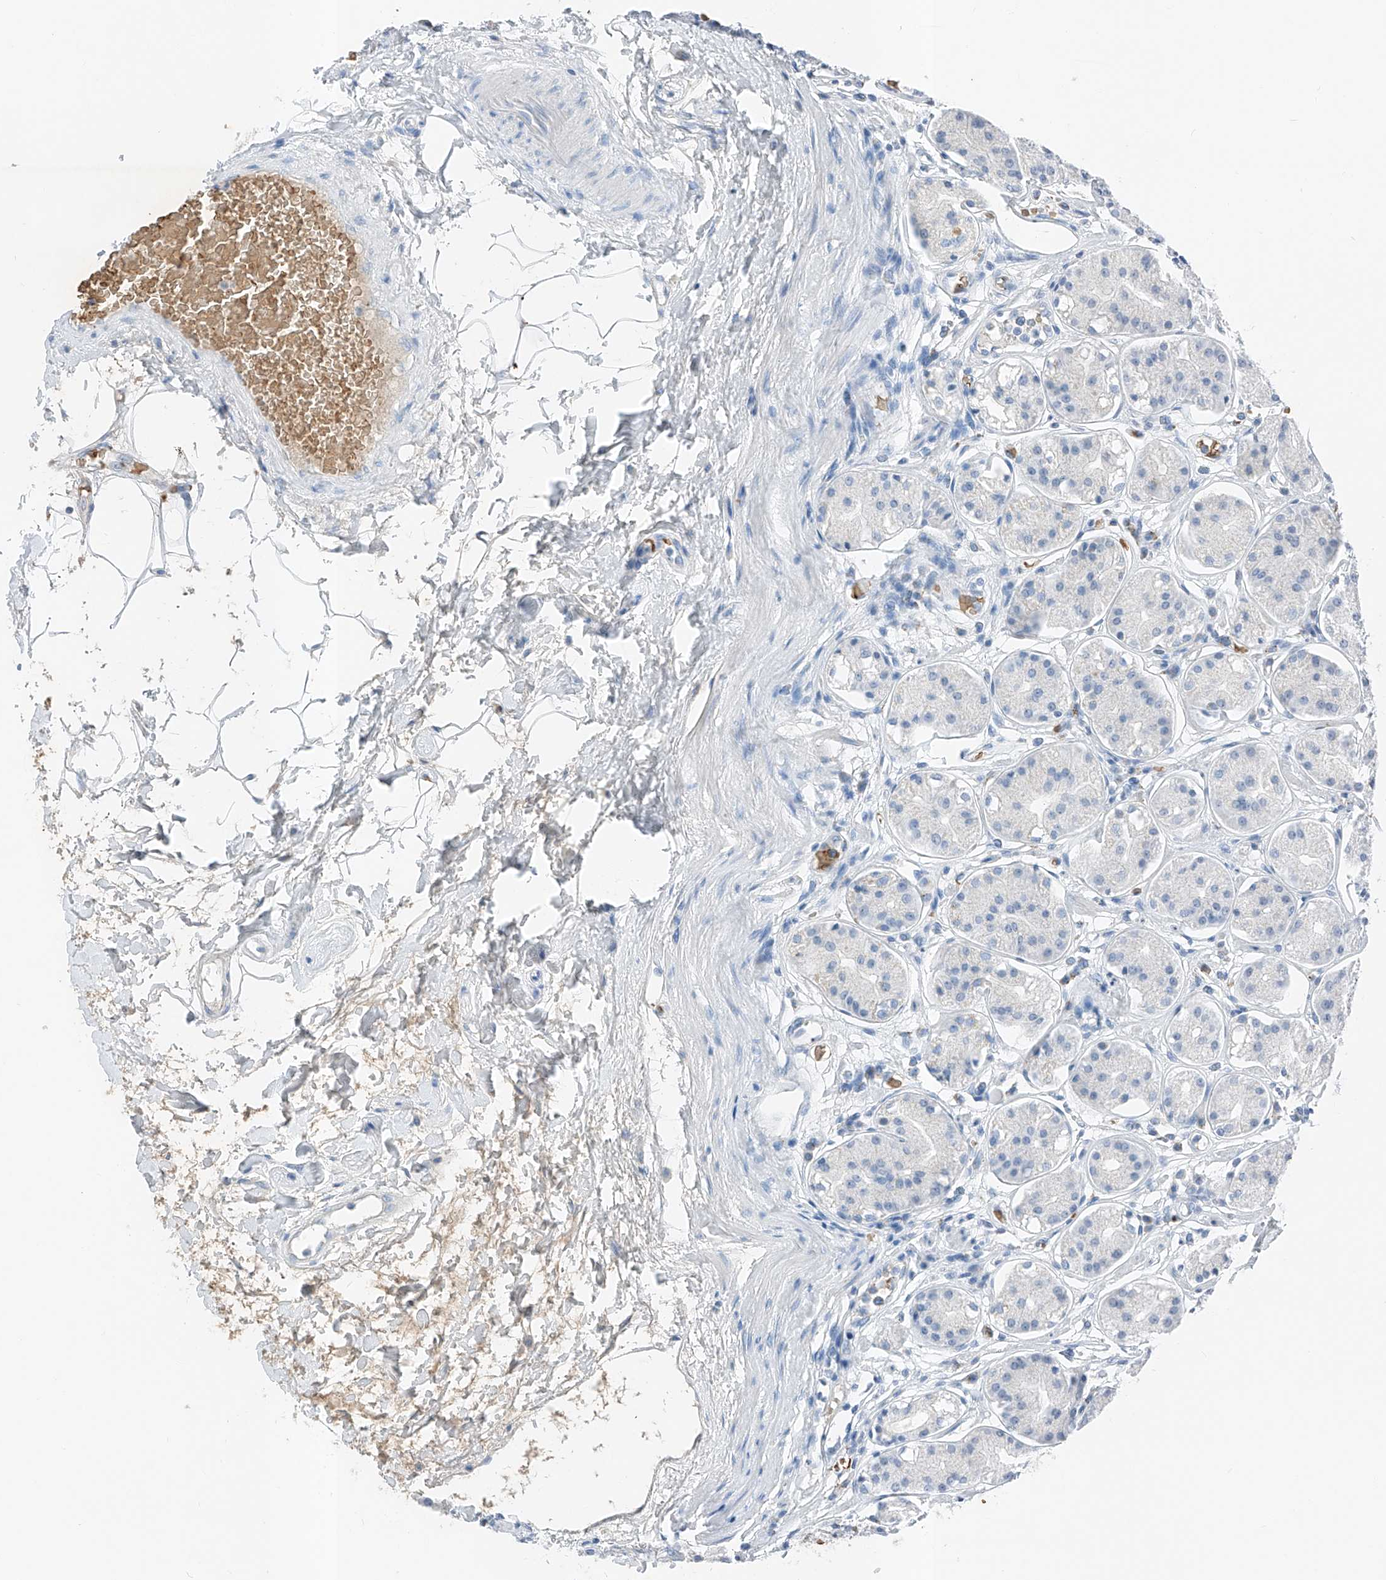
{"staining": {"intensity": "negative", "quantity": "none", "location": "none"}, "tissue": "stomach", "cell_type": "Glandular cells", "image_type": "normal", "snomed": [{"axis": "morphology", "description": "Normal tissue, NOS"}, {"axis": "topography", "description": "Stomach"}, {"axis": "topography", "description": "Stomach, lower"}], "caption": "The photomicrograph displays no significant positivity in glandular cells of stomach.", "gene": "PRSS23", "patient": {"sex": "female", "age": 56}}